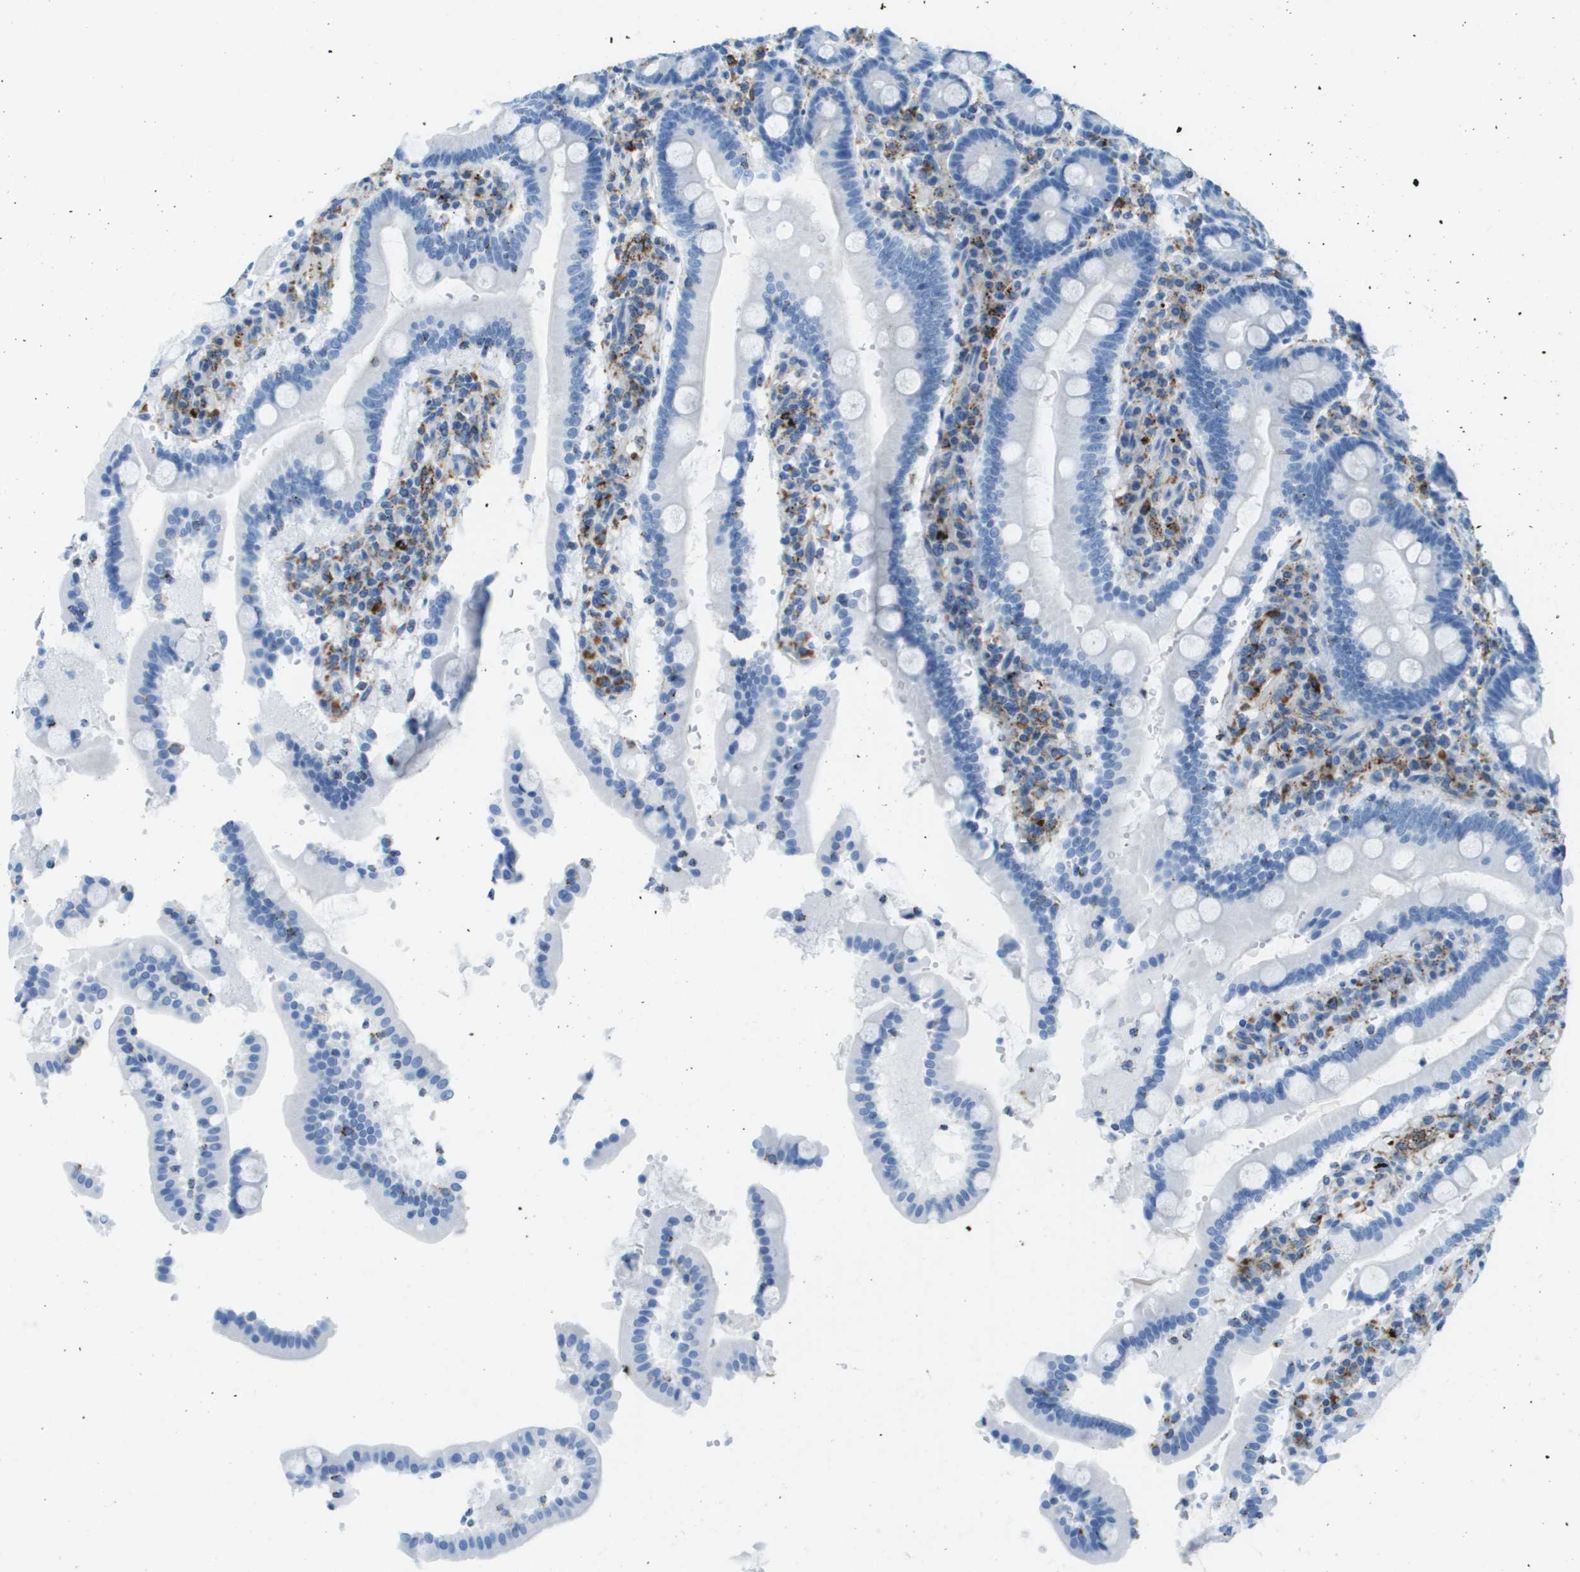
{"staining": {"intensity": "negative", "quantity": "none", "location": "none"}, "tissue": "duodenum", "cell_type": "Glandular cells", "image_type": "normal", "snomed": [{"axis": "morphology", "description": "Normal tissue, NOS"}, {"axis": "topography", "description": "Small intestine, NOS"}], "caption": "Immunohistochemical staining of unremarkable human duodenum demonstrates no significant expression in glandular cells.", "gene": "PRCP", "patient": {"sex": "female", "age": 71}}